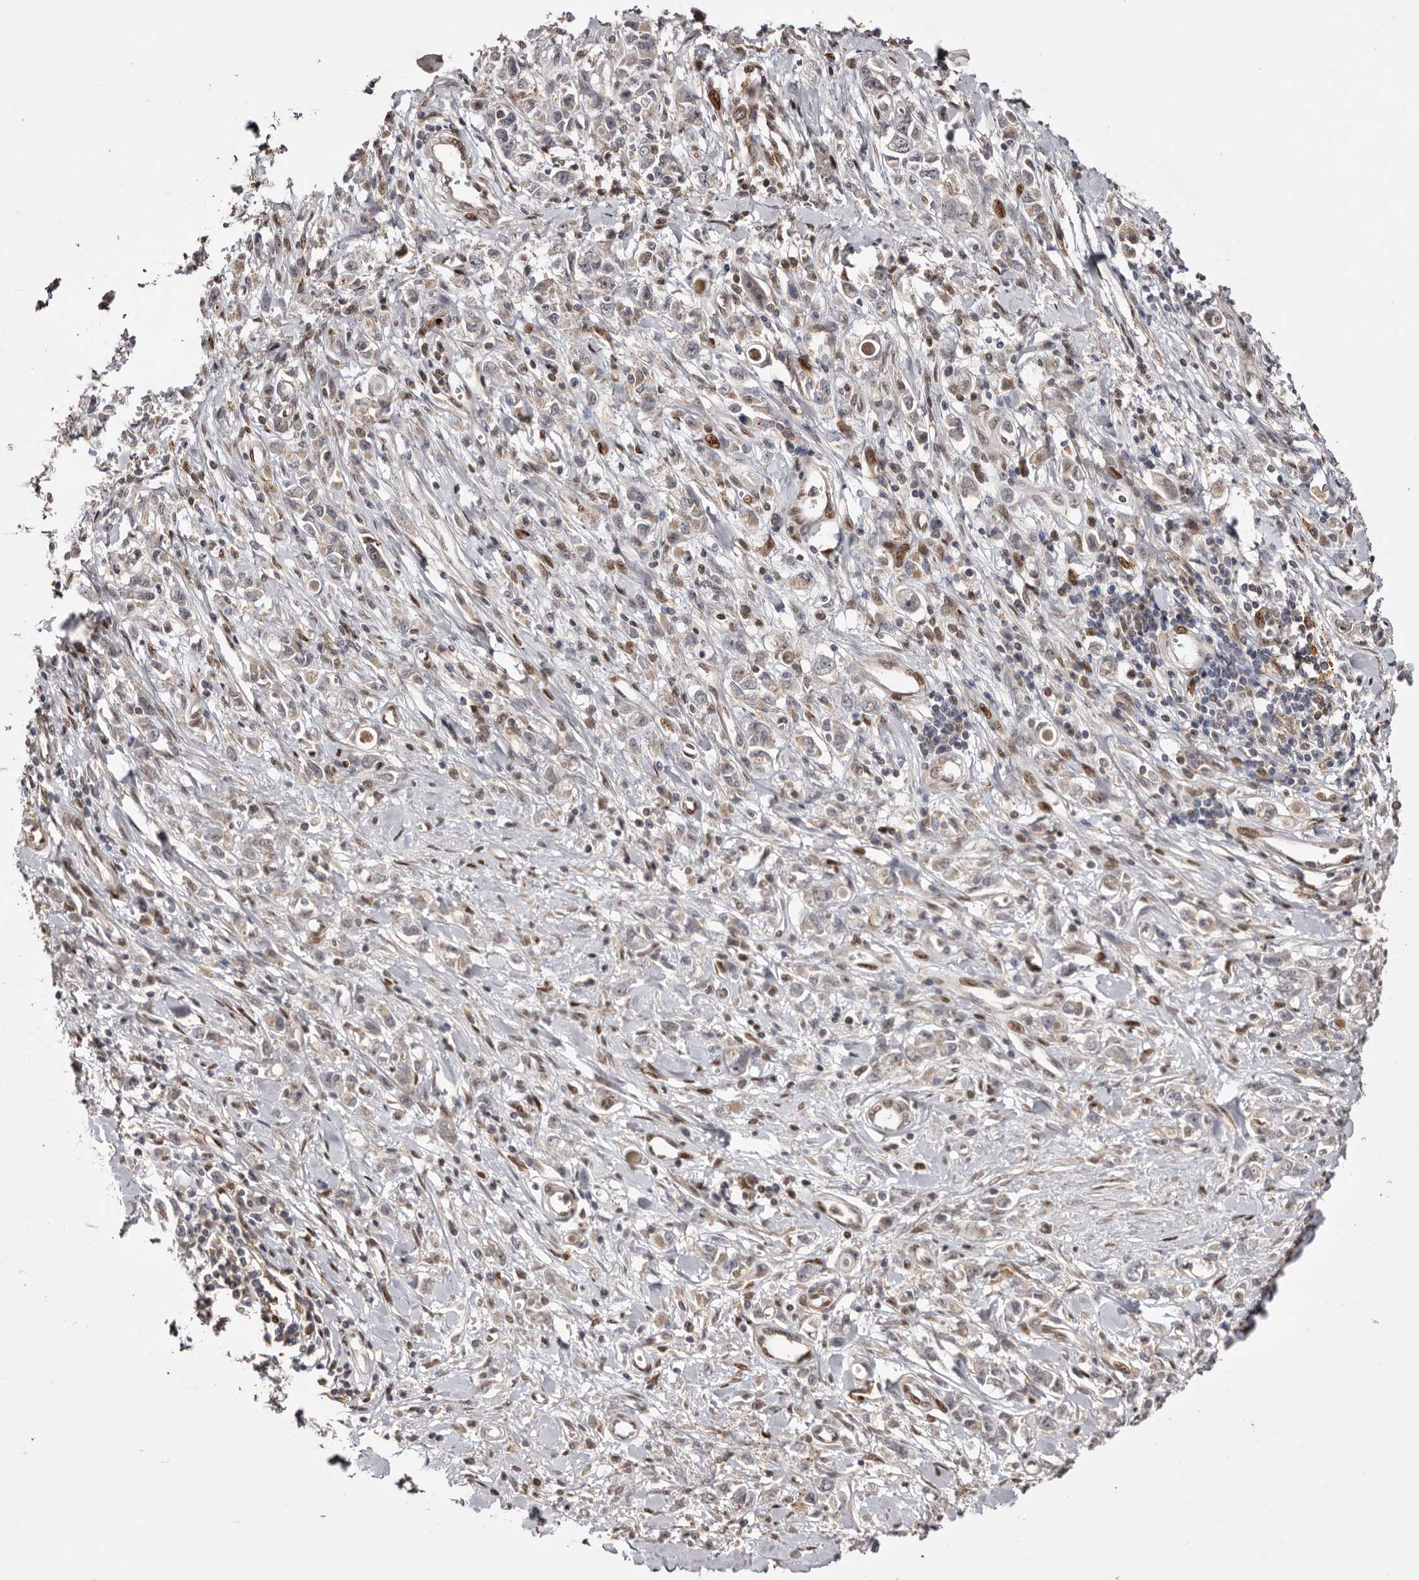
{"staining": {"intensity": "weak", "quantity": "25%-75%", "location": "nuclear"}, "tissue": "stomach cancer", "cell_type": "Tumor cells", "image_type": "cancer", "snomed": [{"axis": "morphology", "description": "Adenocarcinoma, NOS"}, {"axis": "topography", "description": "Stomach"}], "caption": "A high-resolution micrograph shows immunohistochemistry staining of stomach adenocarcinoma, which displays weak nuclear positivity in about 25%-75% of tumor cells. The staining was performed using DAB (3,3'-diaminobenzidine), with brown indicating positive protein expression. Nuclei are stained blue with hematoxylin.", "gene": "FBXO5", "patient": {"sex": "female", "age": 76}}